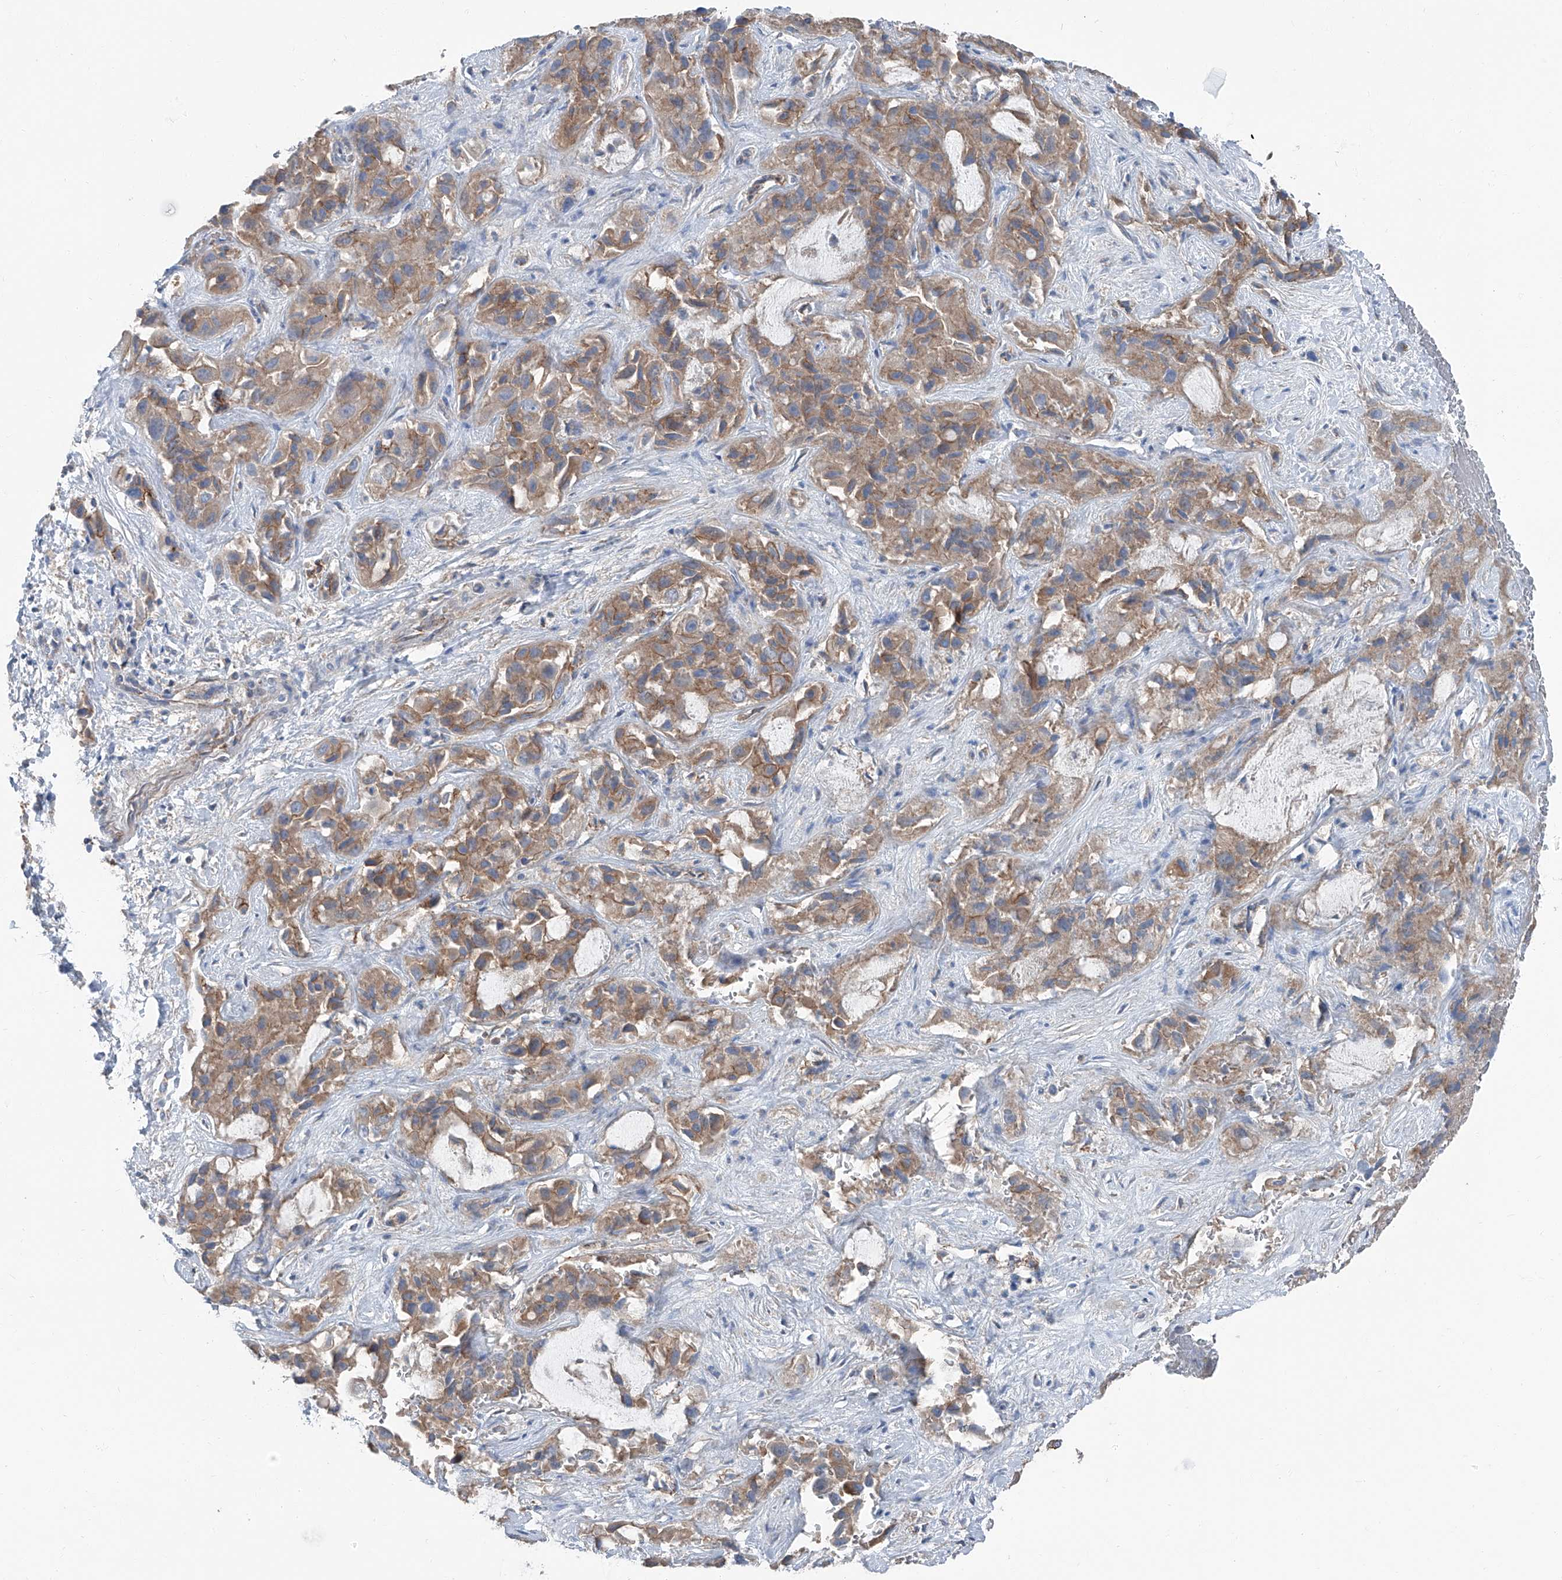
{"staining": {"intensity": "moderate", "quantity": ">75%", "location": "cytoplasmic/membranous"}, "tissue": "liver cancer", "cell_type": "Tumor cells", "image_type": "cancer", "snomed": [{"axis": "morphology", "description": "Cholangiocarcinoma"}, {"axis": "topography", "description": "Liver"}], "caption": "This micrograph displays immunohistochemistry (IHC) staining of human liver cholangiocarcinoma, with medium moderate cytoplasmic/membranous positivity in about >75% of tumor cells.", "gene": "GPR142", "patient": {"sex": "female", "age": 52}}